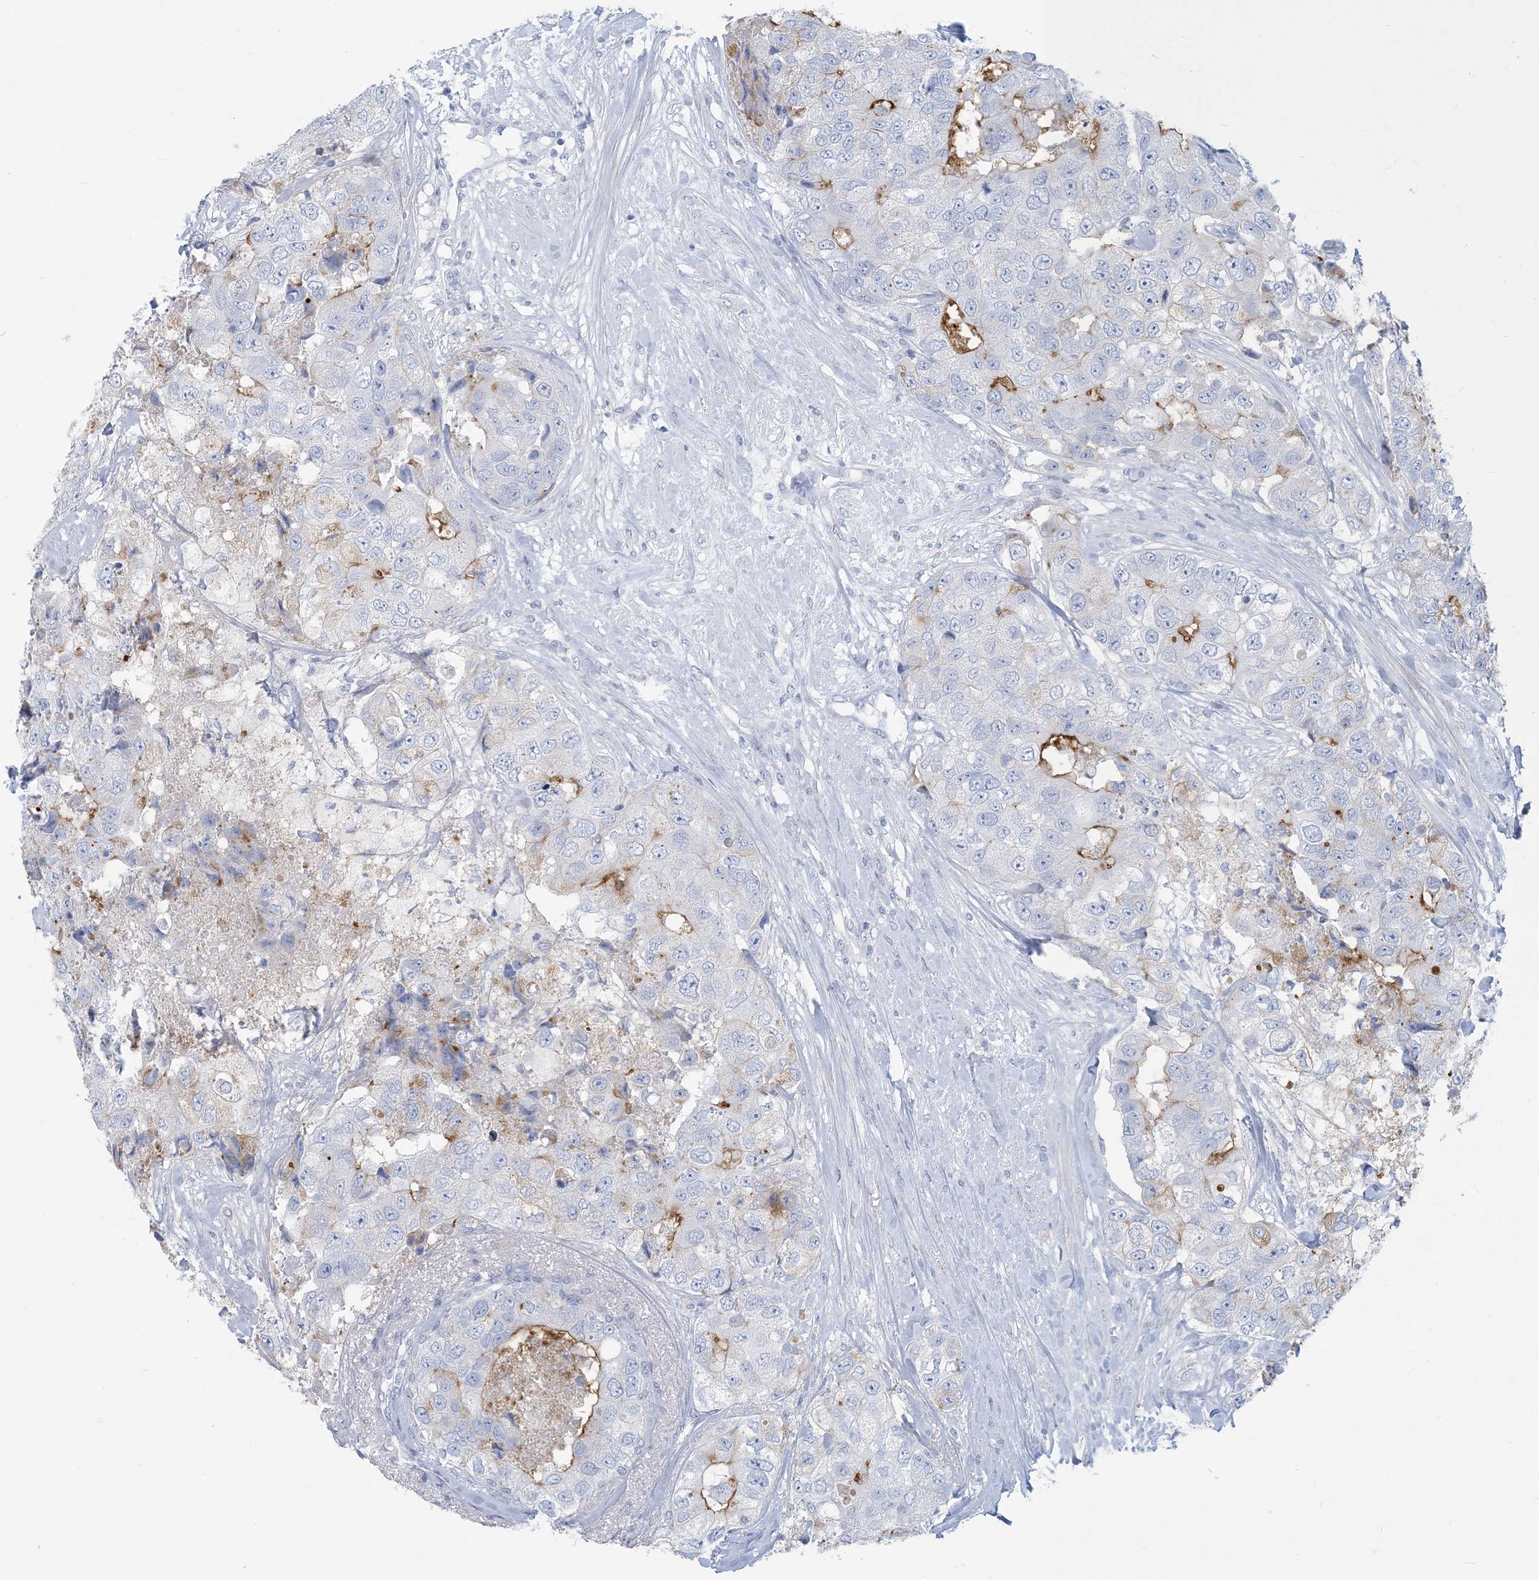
{"staining": {"intensity": "moderate", "quantity": "<25%", "location": "cytoplasmic/membranous"}, "tissue": "breast cancer", "cell_type": "Tumor cells", "image_type": "cancer", "snomed": [{"axis": "morphology", "description": "Duct carcinoma"}, {"axis": "topography", "description": "Breast"}], "caption": "Breast cancer (infiltrating ductal carcinoma) stained for a protein shows moderate cytoplasmic/membranous positivity in tumor cells.", "gene": "MOXD1", "patient": {"sex": "female", "age": 62}}